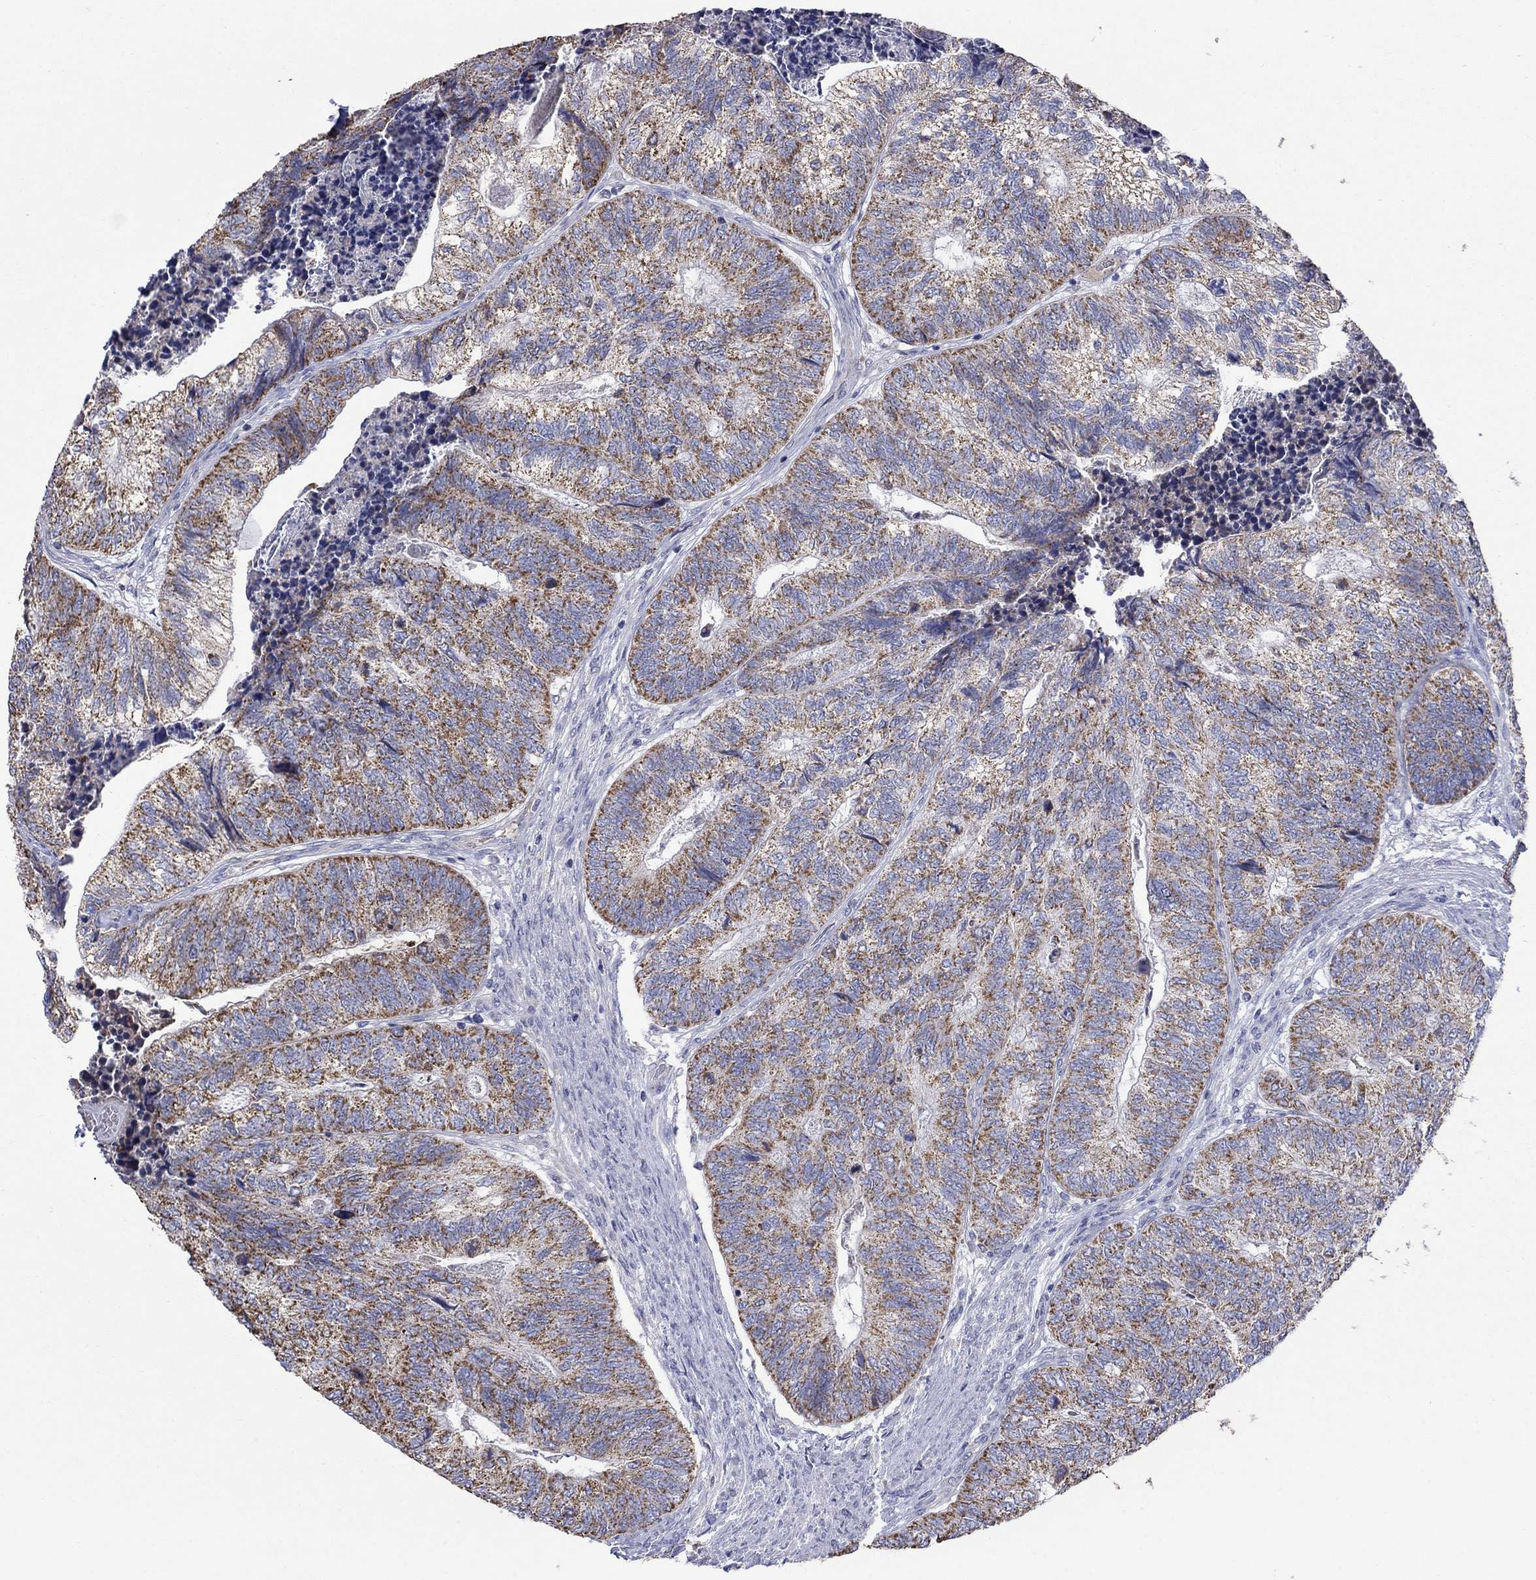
{"staining": {"intensity": "strong", "quantity": ">75%", "location": "cytoplasmic/membranous"}, "tissue": "colorectal cancer", "cell_type": "Tumor cells", "image_type": "cancer", "snomed": [{"axis": "morphology", "description": "Adenocarcinoma, NOS"}, {"axis": "topography", "description": "Colon"}], "caption": "High-magnification brightfield microscopy of adenocarcinoma (colorectal) stained with DAB (brown) and counterstained with hematoxylin (blue). tumor cells exhibit strong cytoplasmic/membranous positivity is present in approximately>75% of cells.", "gene": "CLVS1", "patient": {"sex": "female", "age": 67}}